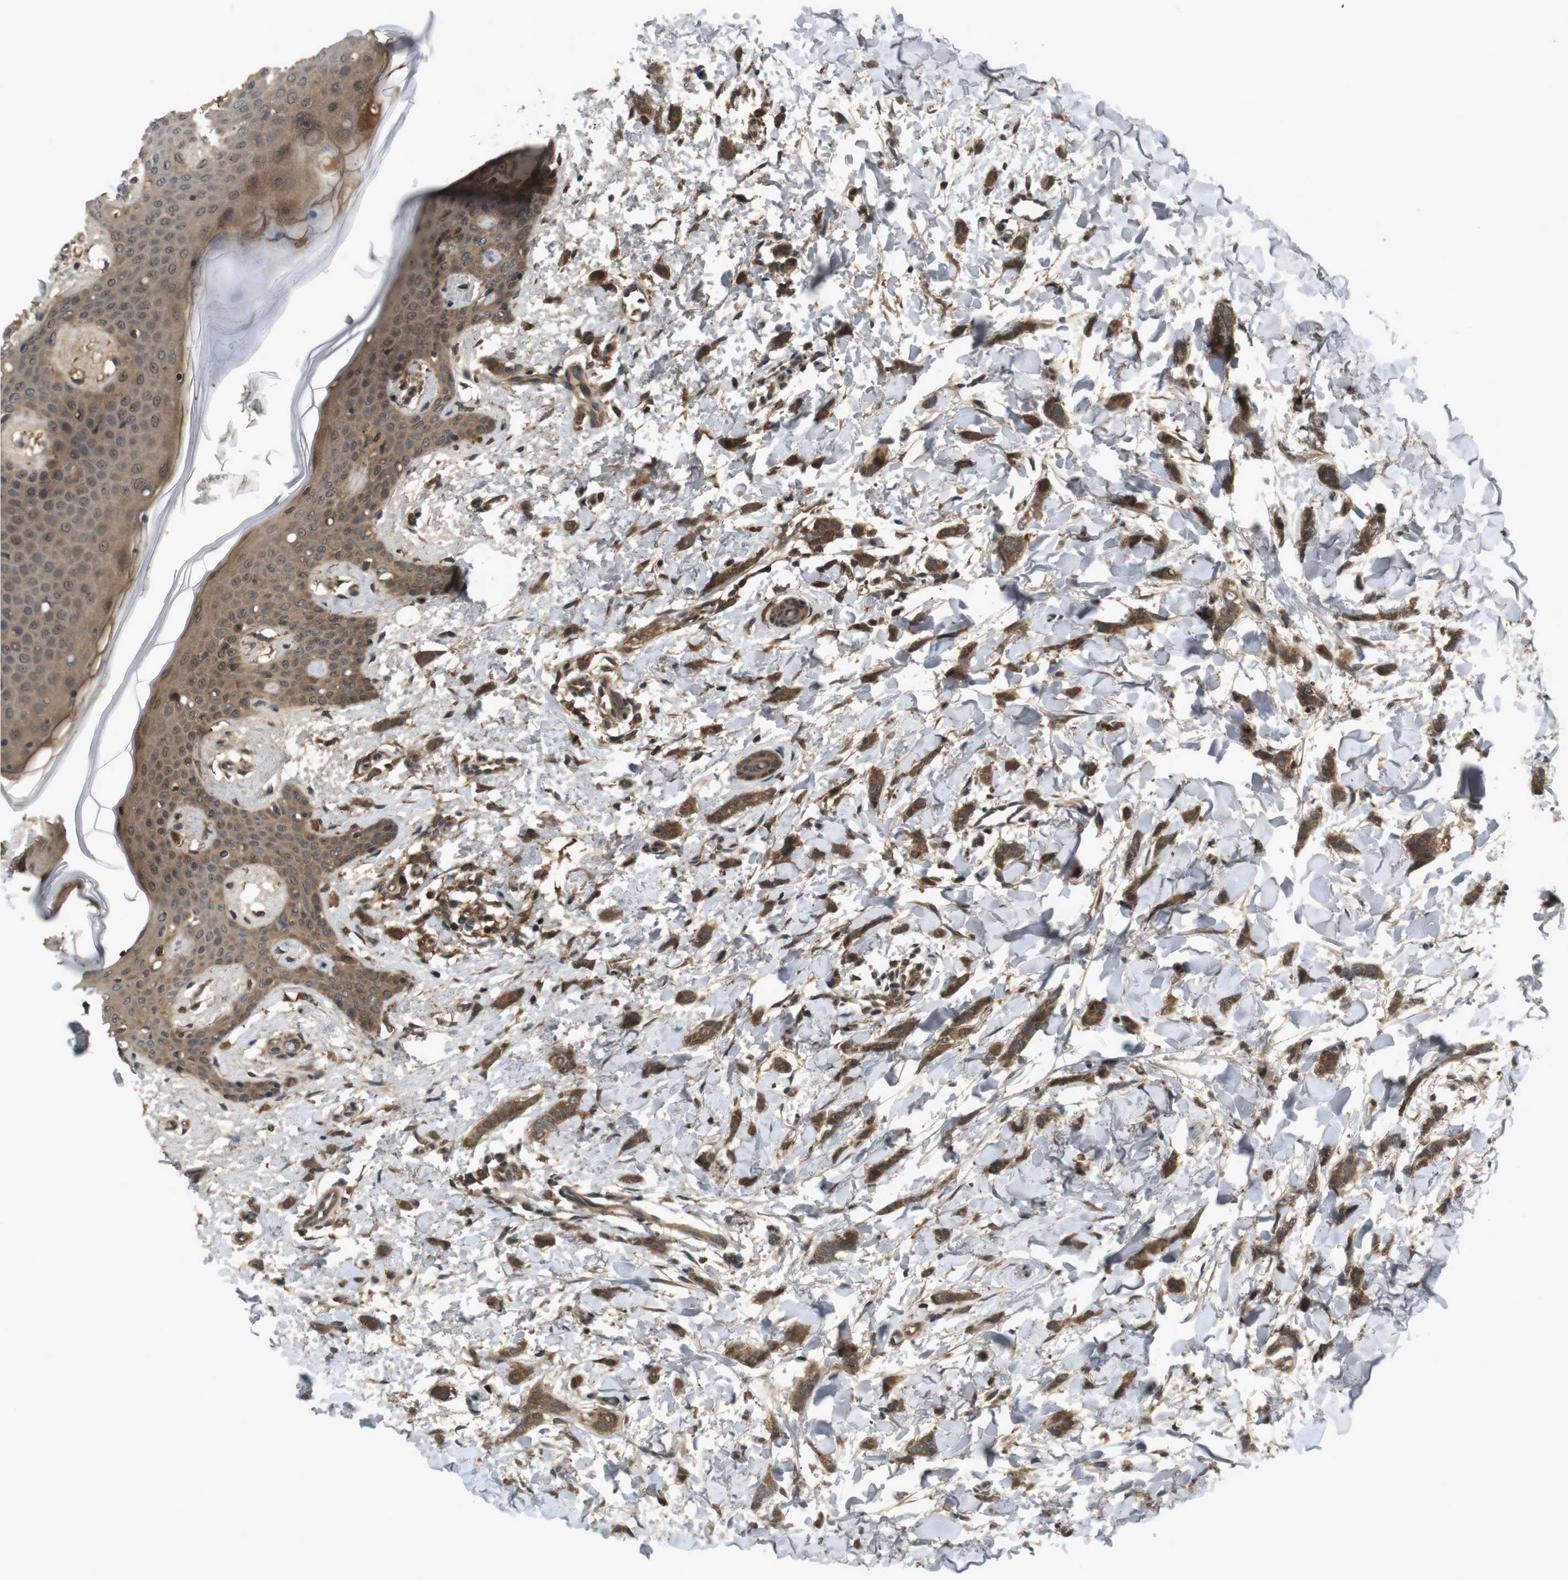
{"staining": {"intensity": "strong", "quantity": ">75%", "location": "cytoplasmic/membranous"}, "tissue": "breast cancer", "cell_type": "Tumor cells", "image_type": "cancer", "snomed": [{"axis": "morphology", "description": "Lobular carcinoma"}, {"axis": "topography", "description": "Skin"}, {"axis": "topography", "description": "Breast"}], "caption": "IHC image of human breast cancer (lobular carcinoma) stained for a protein (brown), which displays high levels of strong cytoplasmic/membranous expression in approximately >75% of tumor cells.", "gene": "NFKBIE", "patient": {"sex": "female", "age": 46}}